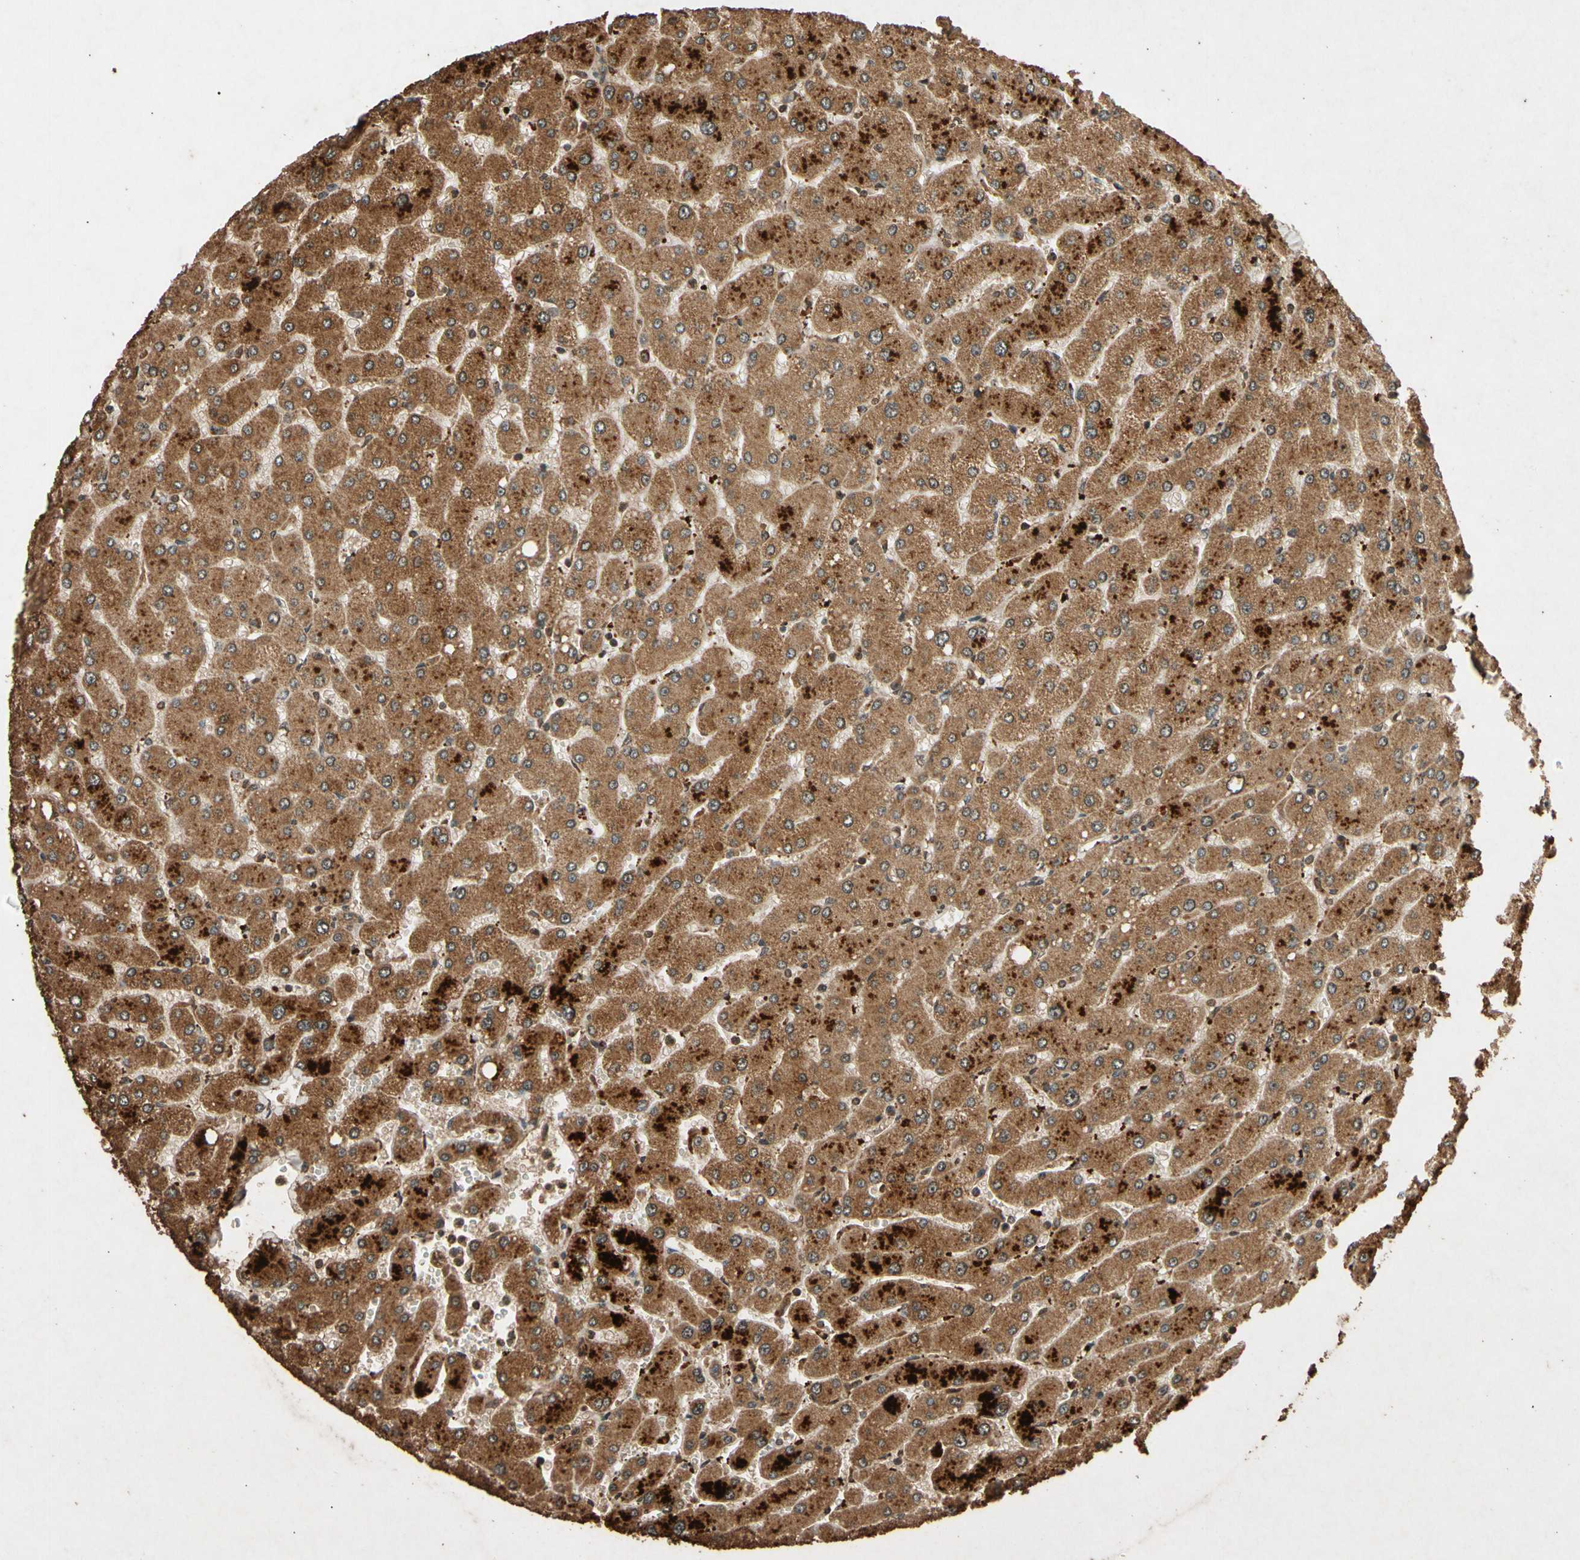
{"staining": {"intensity": "moderate", "quantity": ">75%", "location": "cytoplasmic/membranous"}, "tissue": "liver", "cell_type": "Cholangiocytes", "image_type": "normal", "snomed": [{"axis": "morphology", "description": "Normal tissue, NOS"}, {"axis": "topography", "description": "Liver"}], "caption": "Protein expression analysis of normal human liver reveals moderate cytoplasmic/membranous expression in approximately >75% of cholangiocytes. The protein is stained brown, and the nuclei are stained in blue (DAB IHC with brightfield microscopy, high magnification).", "gene": "TXN2", "patient": {"sex": "male", "age": 55}}